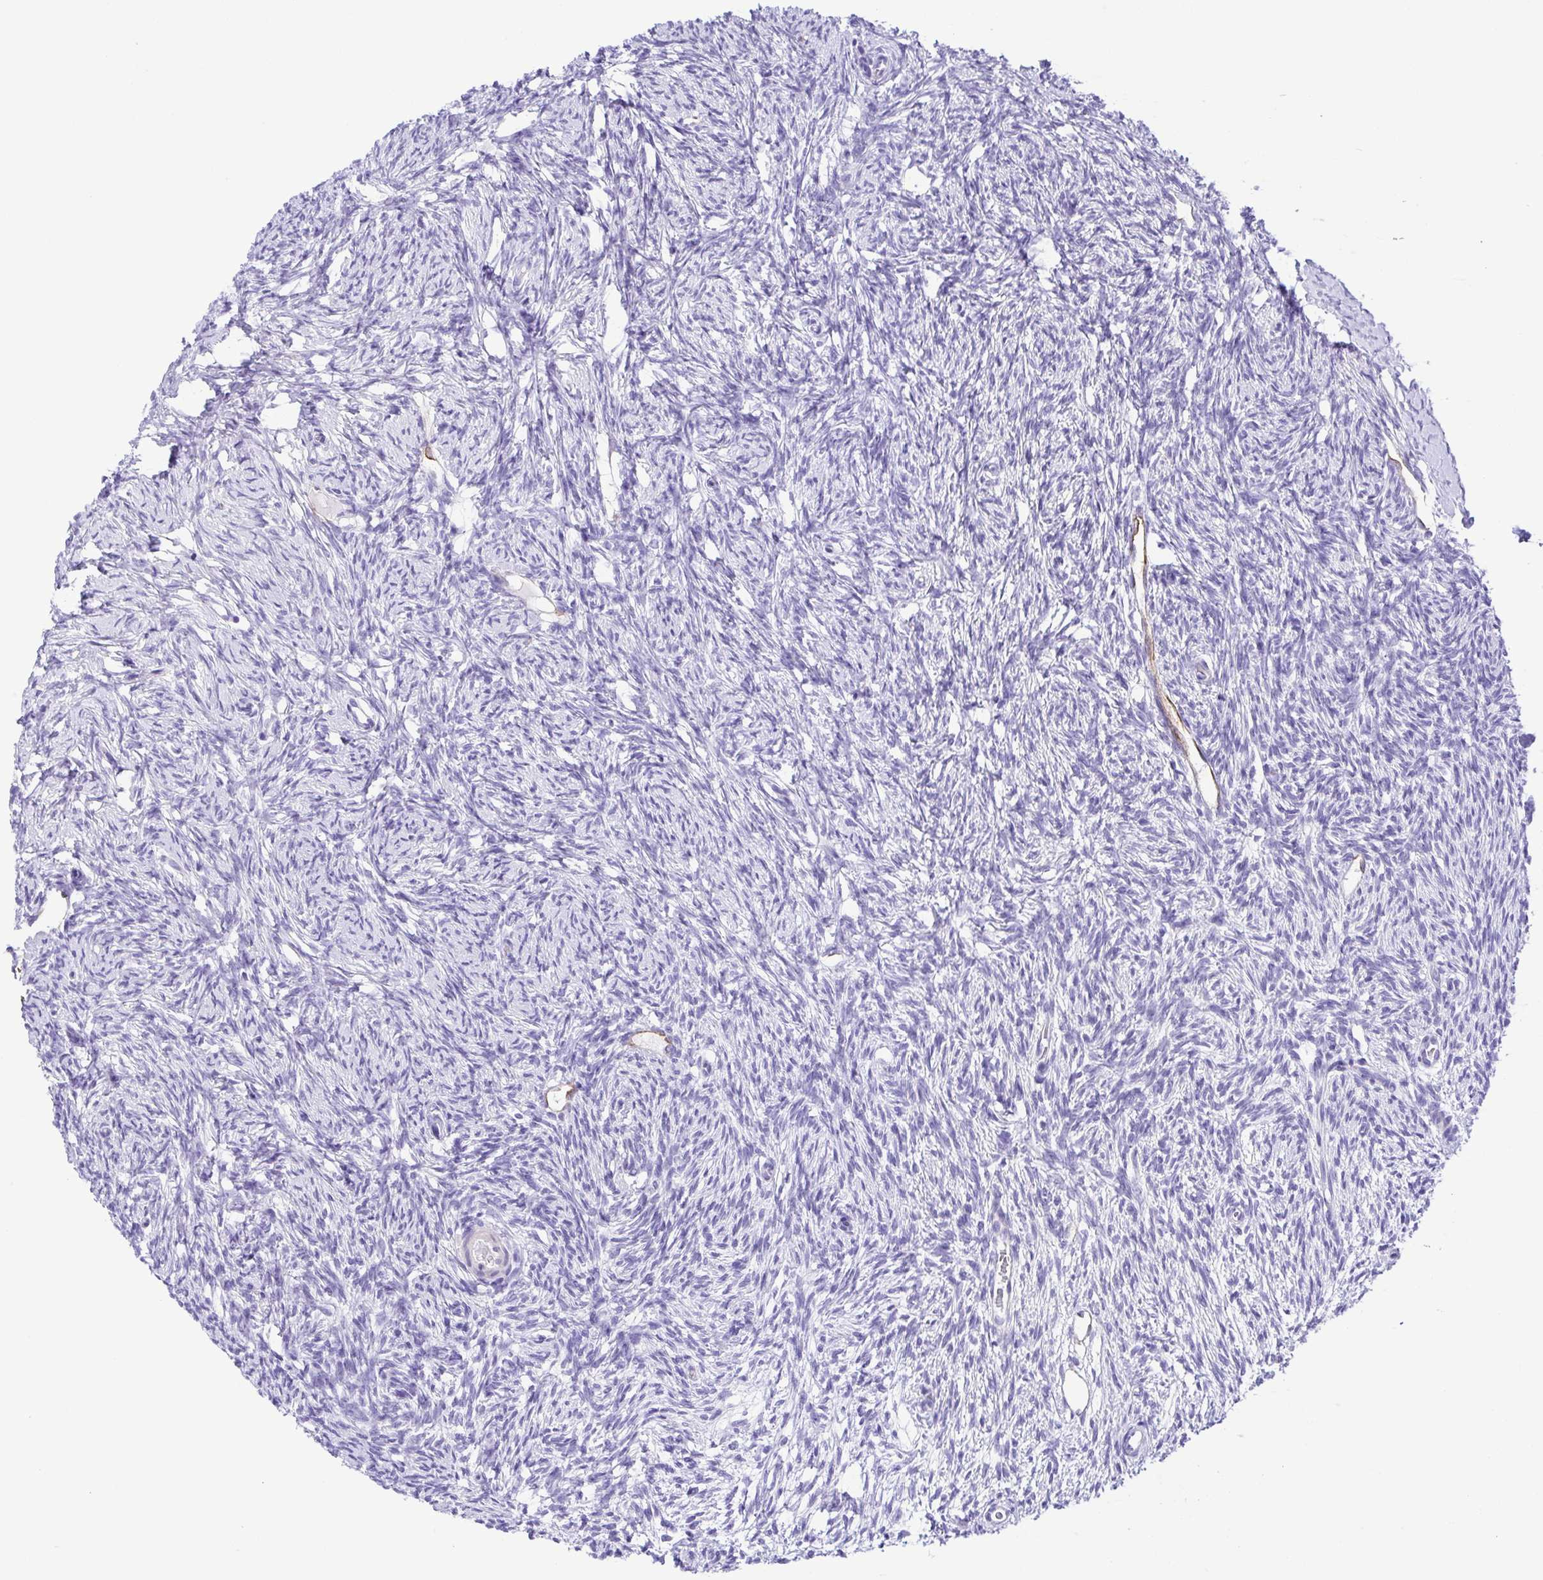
{"staining": {"intensity": "negative", "quantity": "none", "location": "none"}, "tissue": "ovary", "cell_type": "Ovarian stroma cells", "image_type": "normal", "snomed": [{"axis": "morphology", "description": "Normal tissue, NOS"}, {"axis": "topography", "description": "Ovary"}], "caption": "A micrograph of ovary stained for a protein demonstrates no brown staining in ovarian stroma cells. Nuclei are stained in blue.", "gene": "GPR182", "patient": {"sex": "female", "age": 33}}